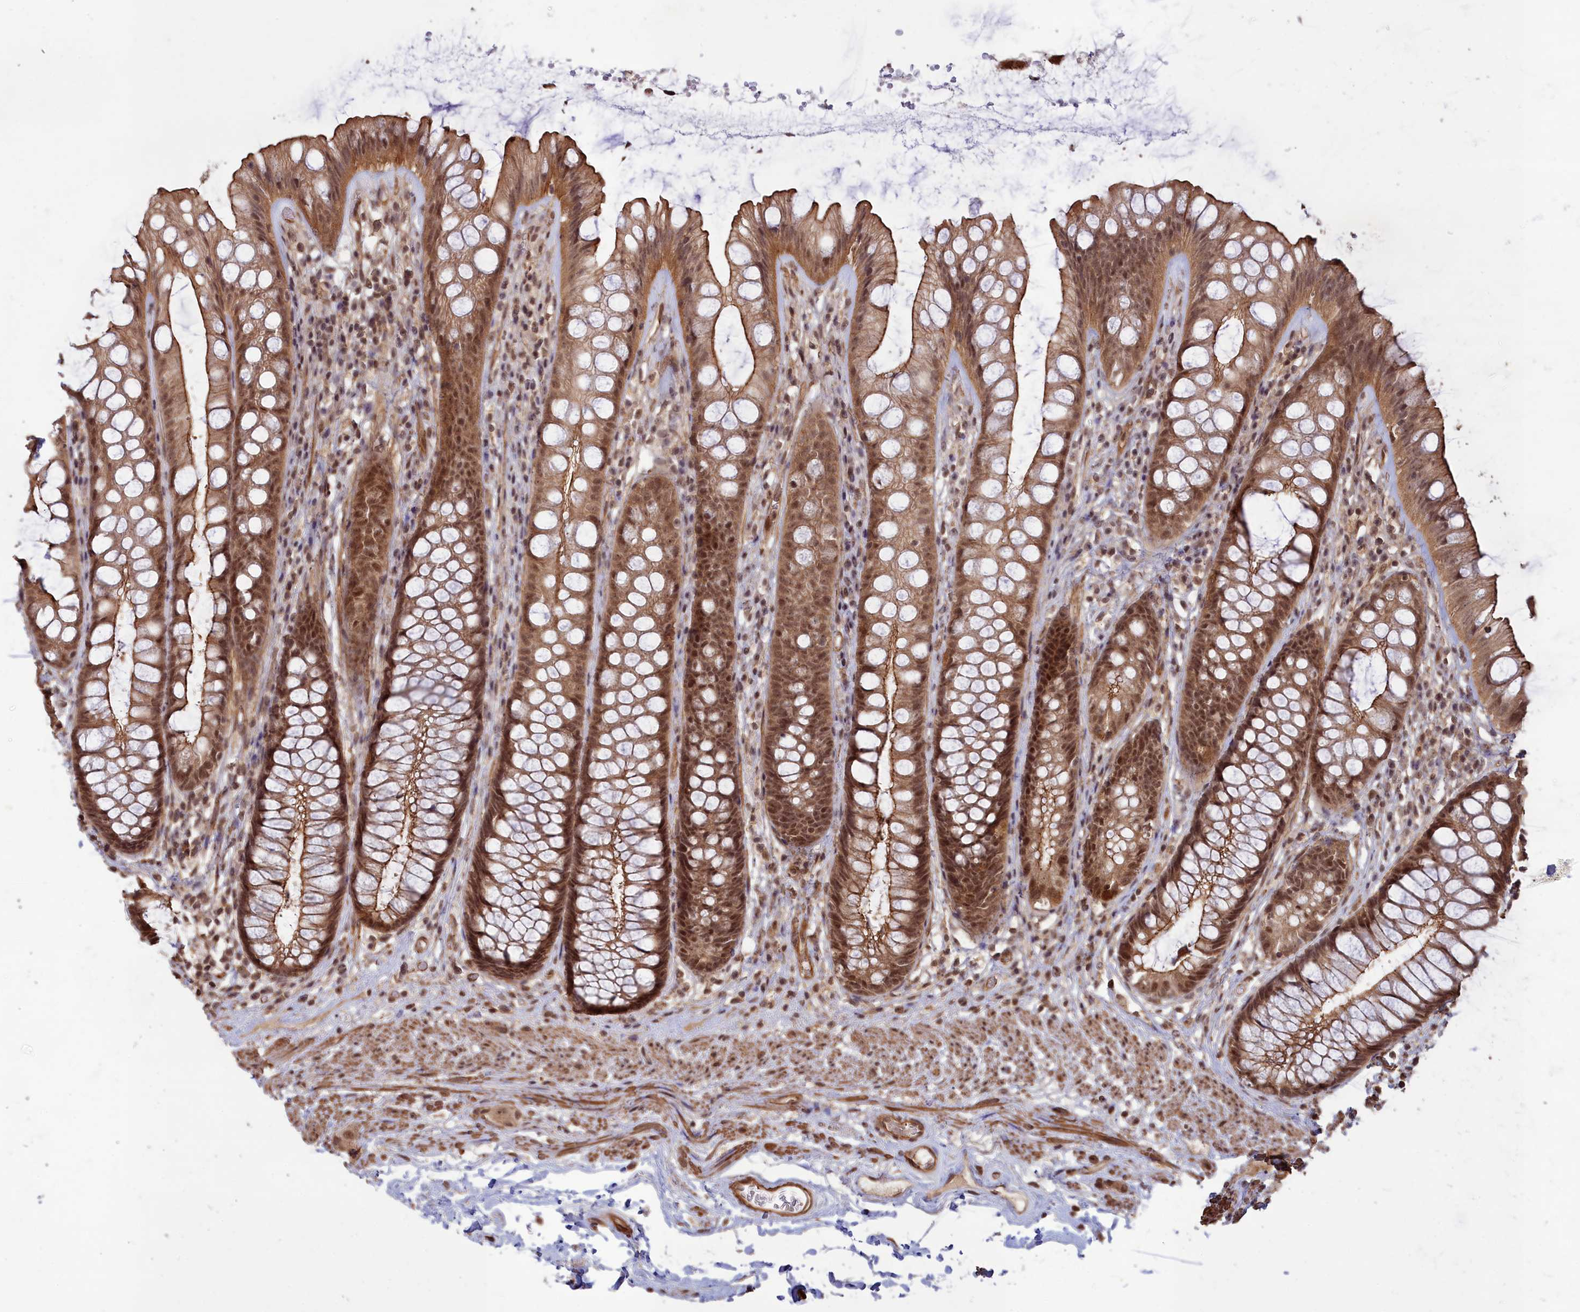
{"staining": {"intensity": "moderate", "quantity": ">75%", "location": "cytoplasmic/membranous,nuclear"}, "tissue": "rectum", "cell_type": "Glandular cells", "image_type": "normal", "snomed": [{"axis": "morphology", "description": "Normal tissue, NOS"}, {"axis": "topography", "description": "Rectum"}], "caption": "DAB (3,3'-diaminobenzidine) immunohistochemical staining of normal human rectum demonstrates moderate cytoplasmic/membranous,nuclear protein expression in about >75% of glandular cells. (brown staining indicates protein expression, while blue staining denotes nuclei).", "gene": "CCDC174", "patient": {"sex": "male", "age": 74}}